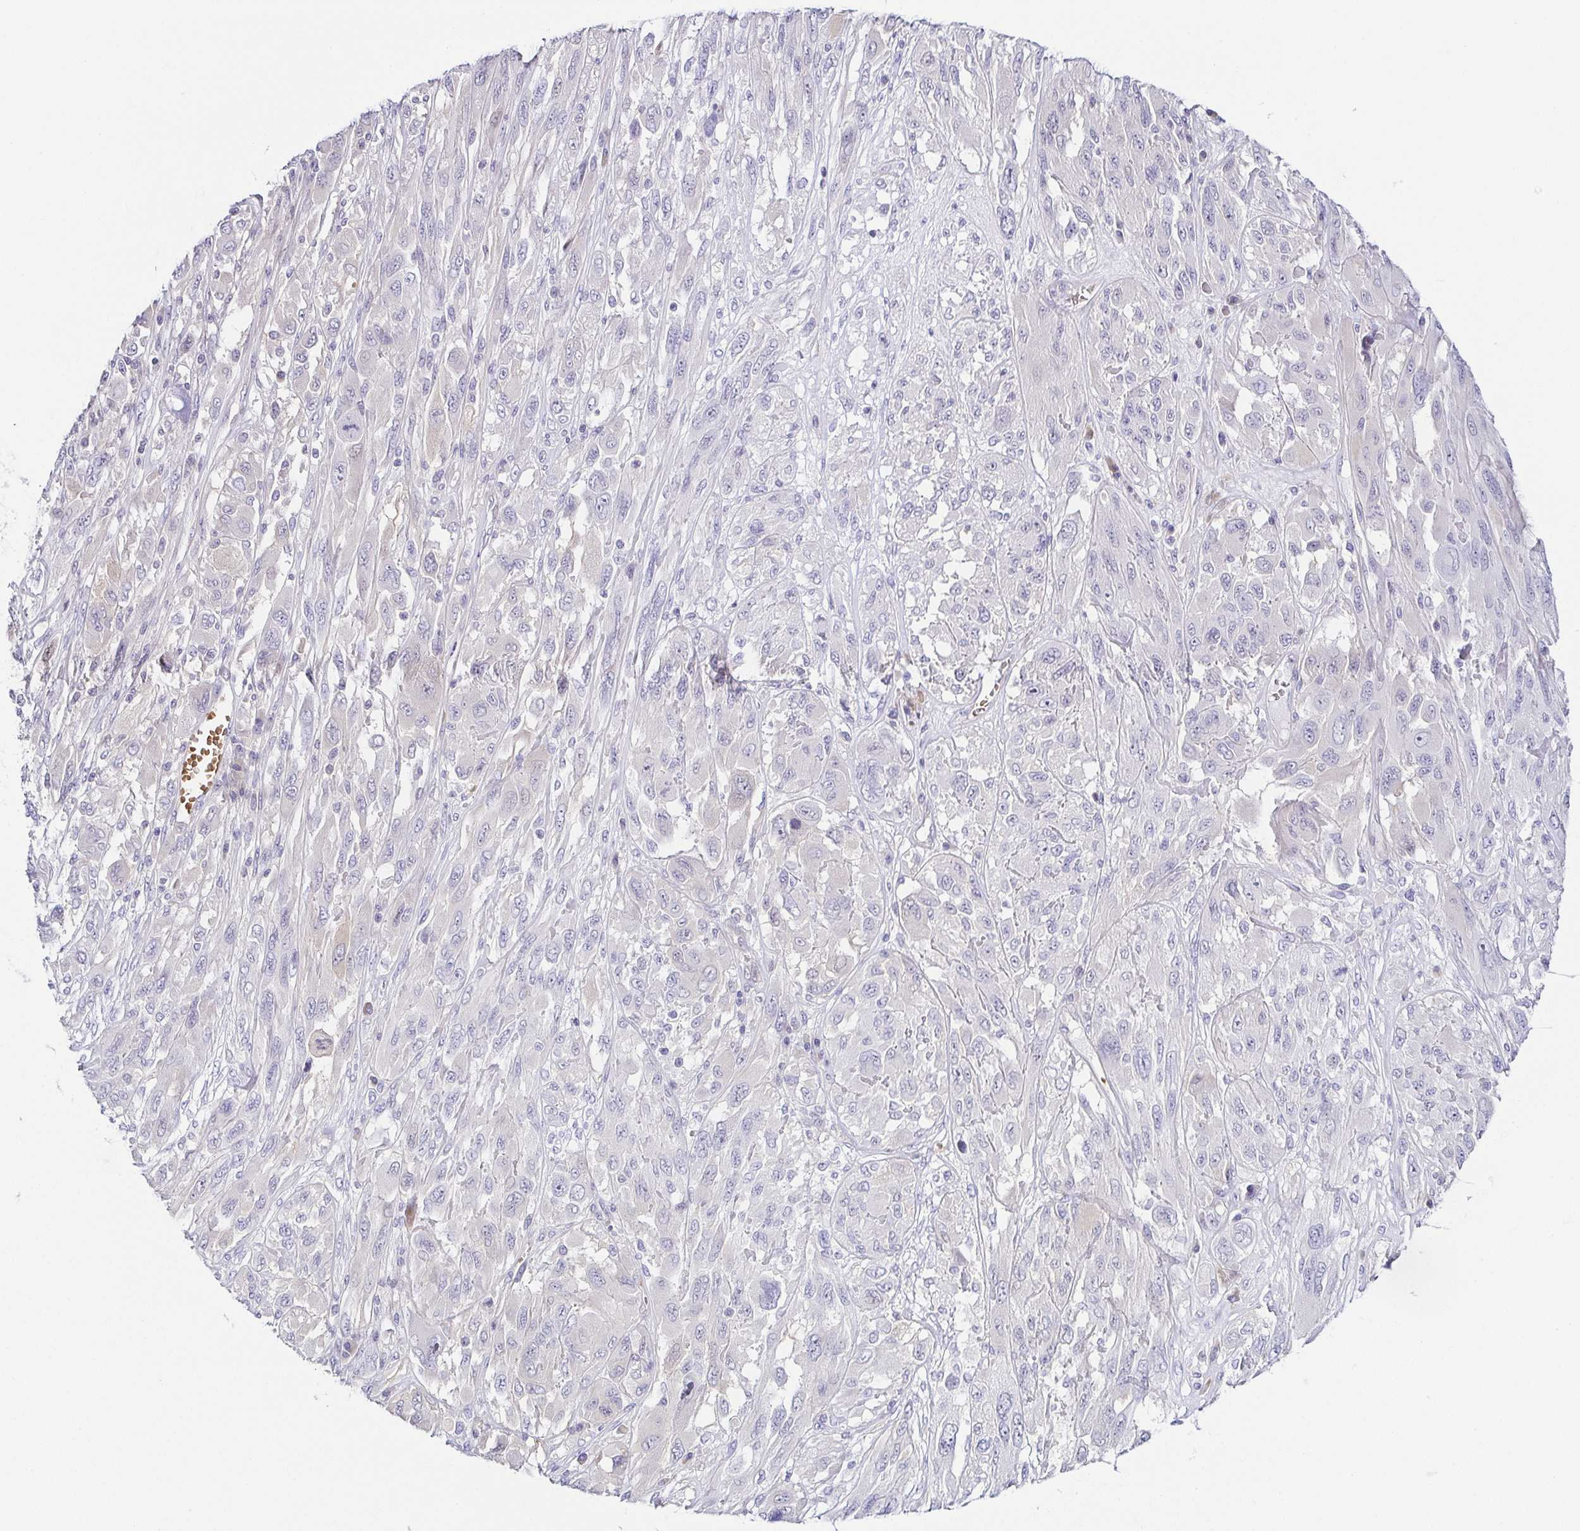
{"staining": {"intensity": "negative", "quantity": "none", "location": "none"}, "tissue": "melanoma", "cell_type": "Tumor cells", "image_type": "cancer", "snomed": [{"axis": "morphology", "description": "Malignant melanoma, NOS"}, {"axis": "topography", "description": "Skin"}], "caption": "Human melanoma stained for a protein using immunohistochemistry (IHC) displays no expression in tumor cells.", "gene": "FAM162B", "patient": {"sex": "female", "age": 91}}